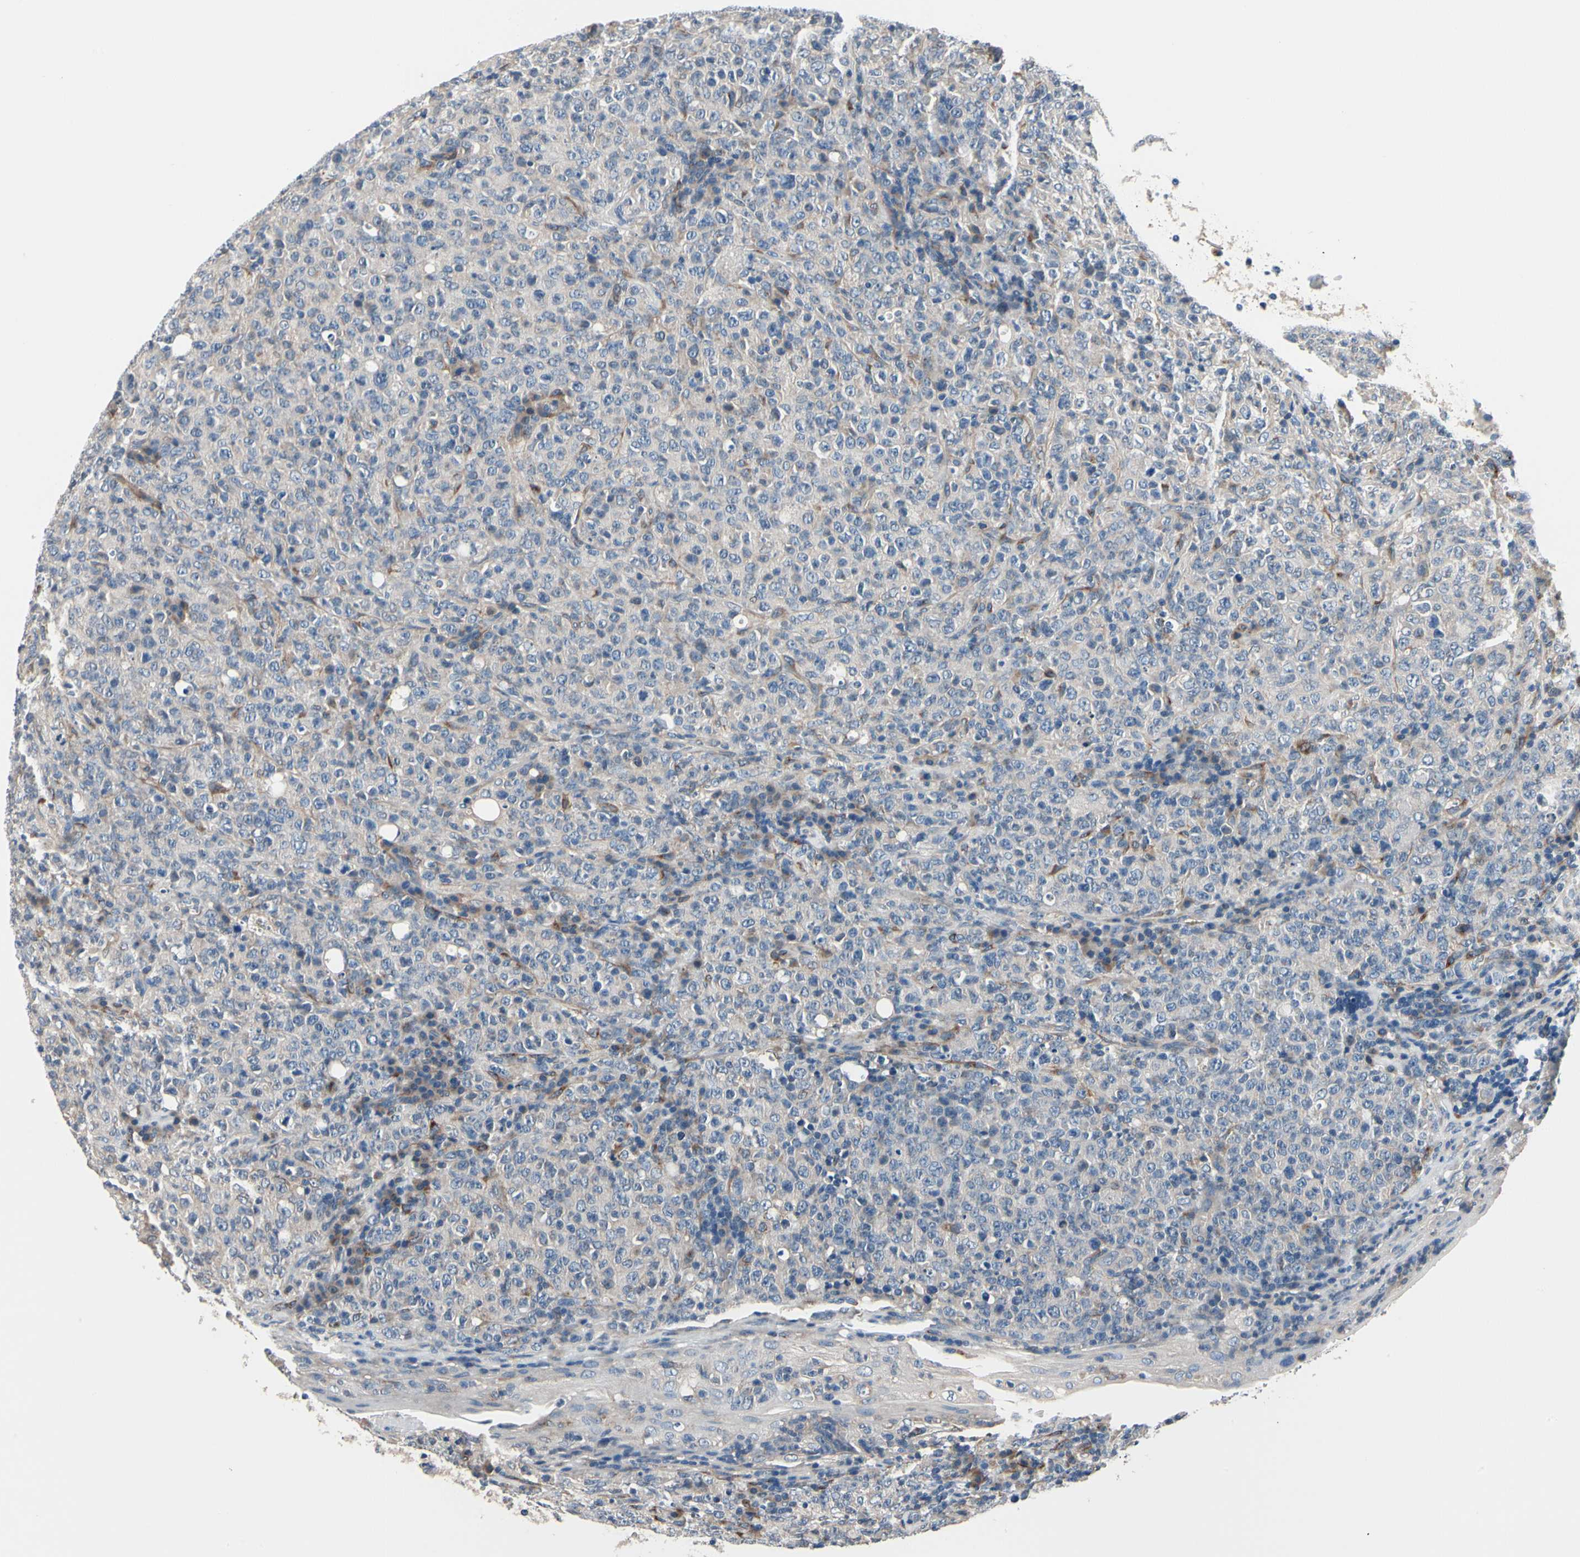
{"staining": {"intensity": "negative", "quantity": "none", "location": "none"}, "tissue": "lymphoma", "cell_type": "Tumor cells", "image_type": "cancer", "snomed": [{"axis": "morphology", "description": "Malignant lymphoma, non-Hodgkin's type, High grade"}, {"axis": "topography", "description": "Tonsil"}], "caption": "Immunohistochemical staining of human lymphoma exhibits no significant positivity in tumor cells.", "gene": "PRKAR2B", "patient": {"sex": "female", "age": 36}}